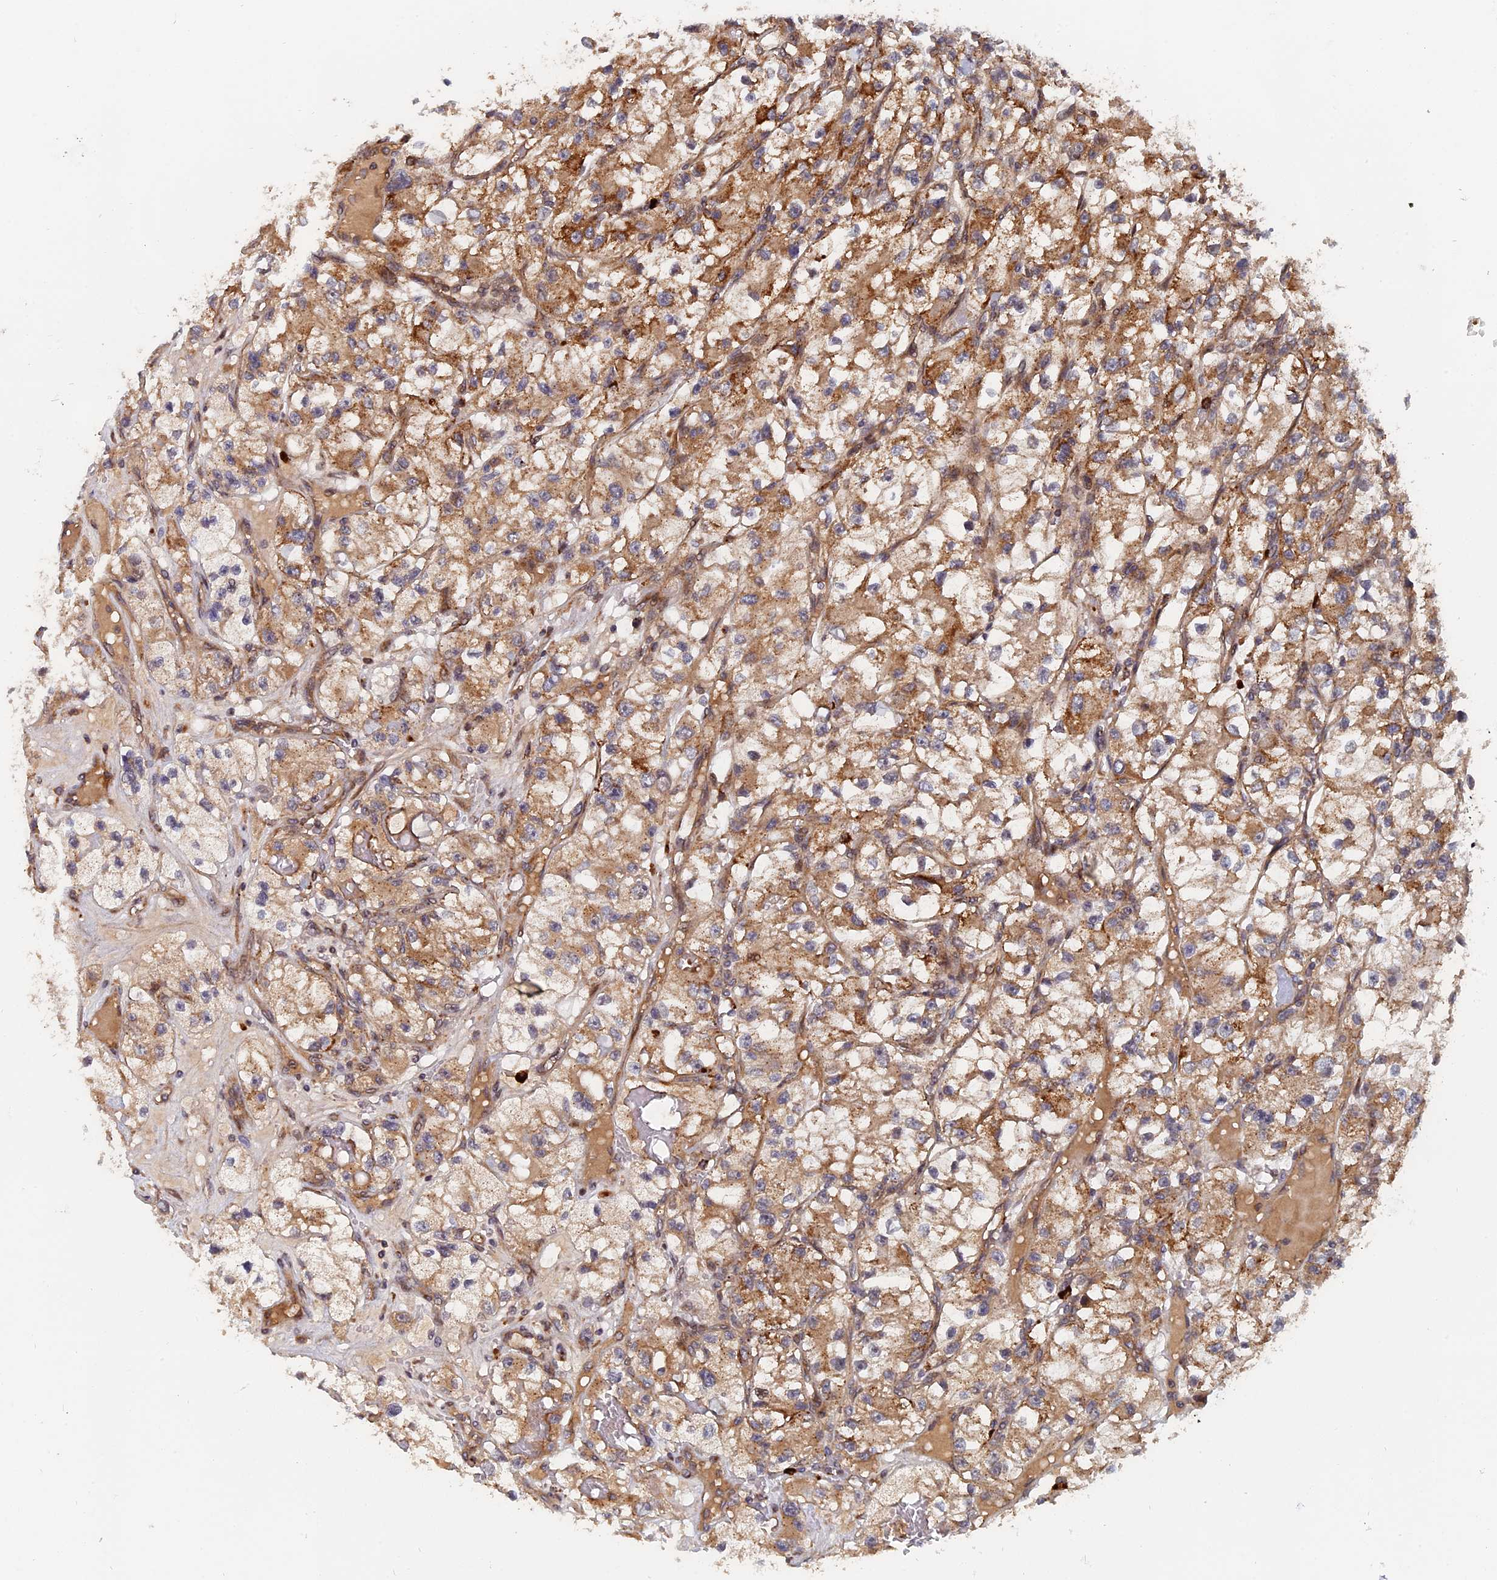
{"staining": {"intensity": "moderate", "quantity": ">75%", "location": "cytoplasmic/membranous"}, "tissue": "renal cancer", "cell_type": "Tumor cells", "image_type": "cancer", "snomed": [{"axis": "morphology", "description": "Adenocarcinoma, NOS"}, {"axis": "topography", "description": "Kidney"}], "caption": "About >75% of tumor cells in adenocarcinoma (renal) reveal moderate cytoplasmic/membranous protein expression as visualized by brown immunohistochemical staining.", "gene": "TRAPPC2L", "patient": {"sex": "female", "age": 57}}